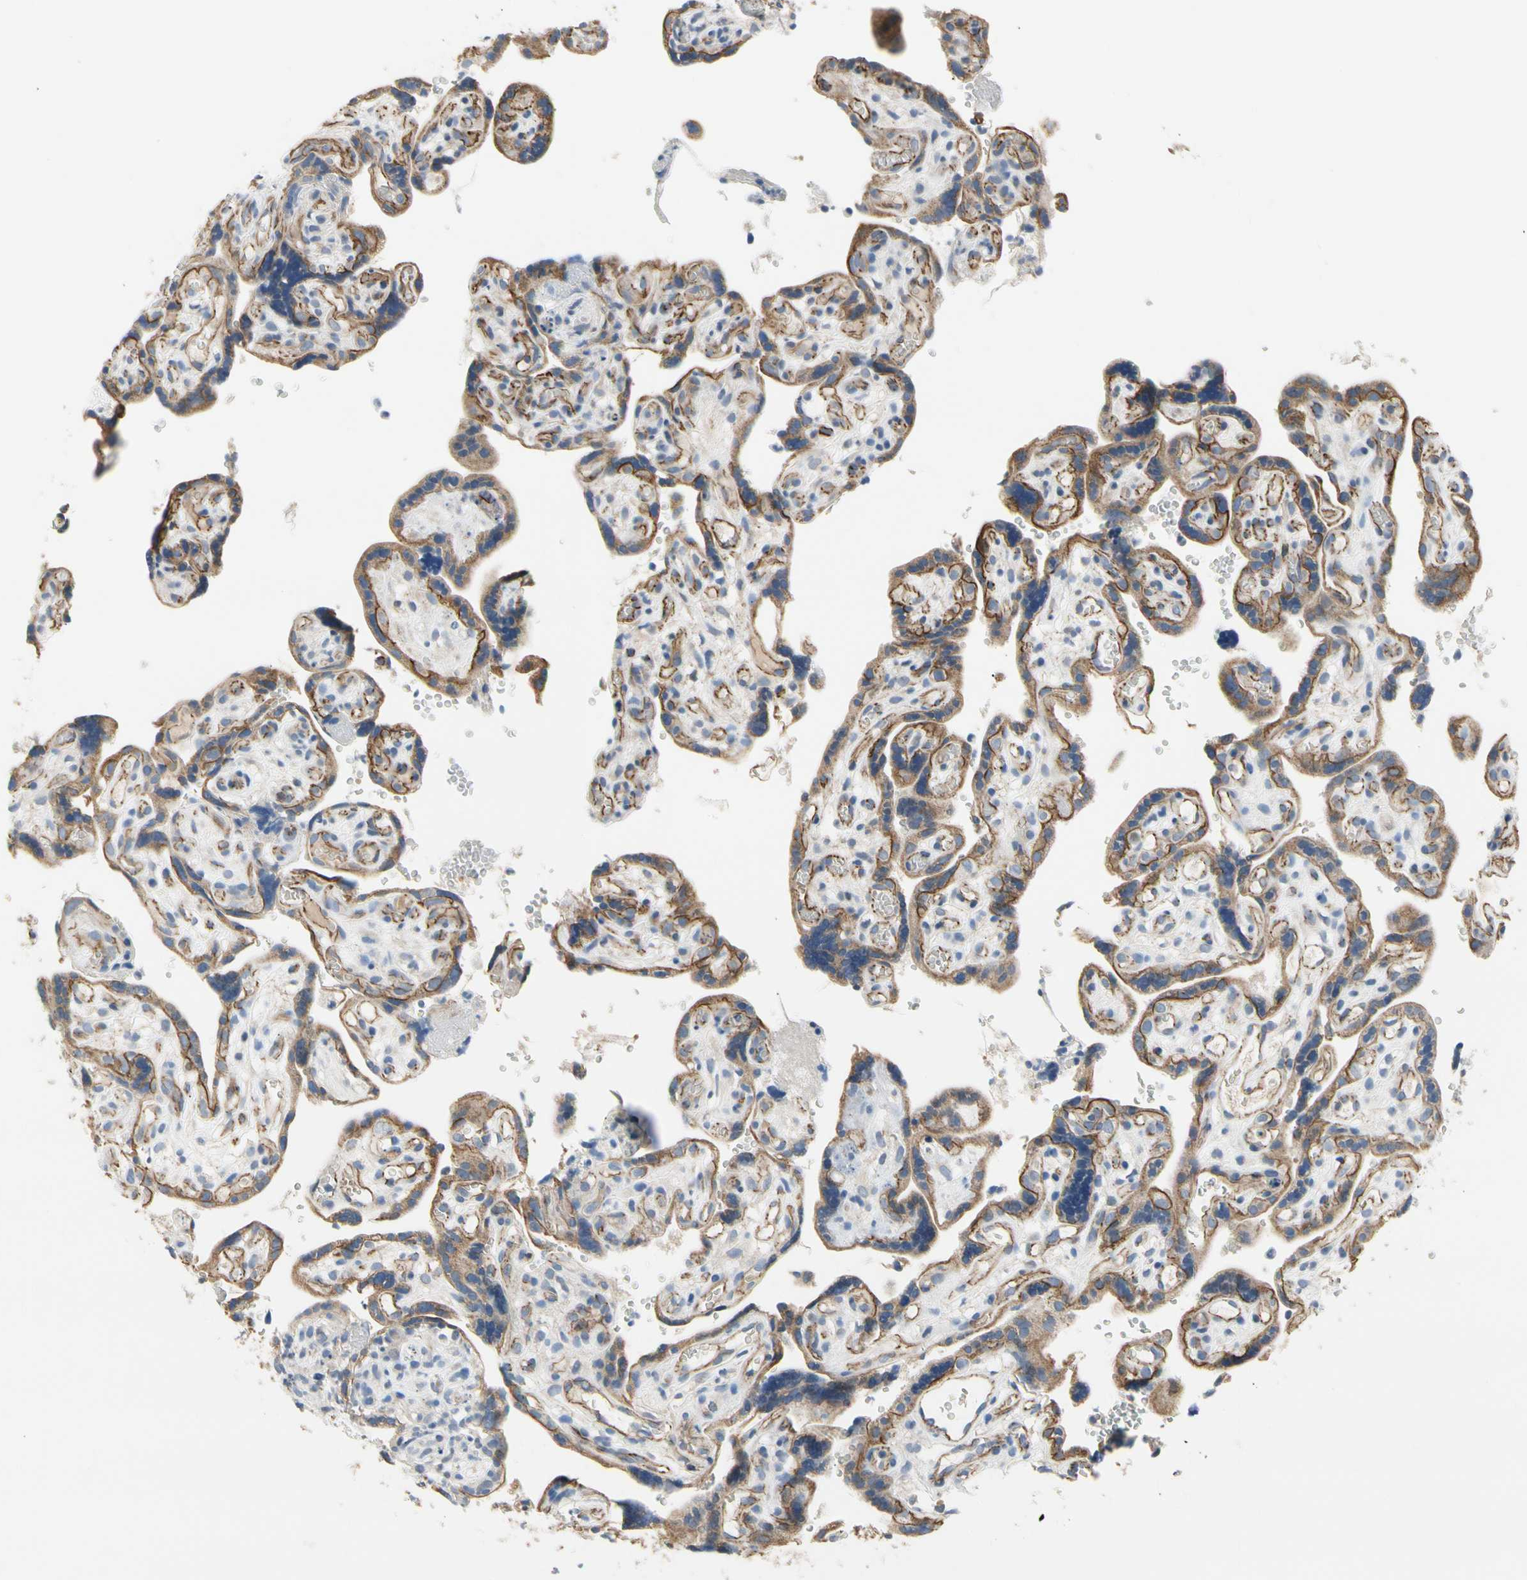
{"staining": {"intensity": "moderate", "quantity": ">75%", "location": "cytoplasmic/membranous"}, "tissue": "placenta", "cell_type": "Trophoblastic cells", "image_type": "normal", "snomed": [{"axis": "morphology", "description": "Normal tissue, NOS"}, {"axis": "topography", "description": "Placenta"}], "caption": "Placenta stained with IHC demonstrates moderate cytoplasmic/membranous staining in approximately >75% of trophoblastic cells. The protein is shown in brown color, while the nuclei are stained blue.", "gene": "LGR6", "patient": {"sex": "female", "age": 30}}